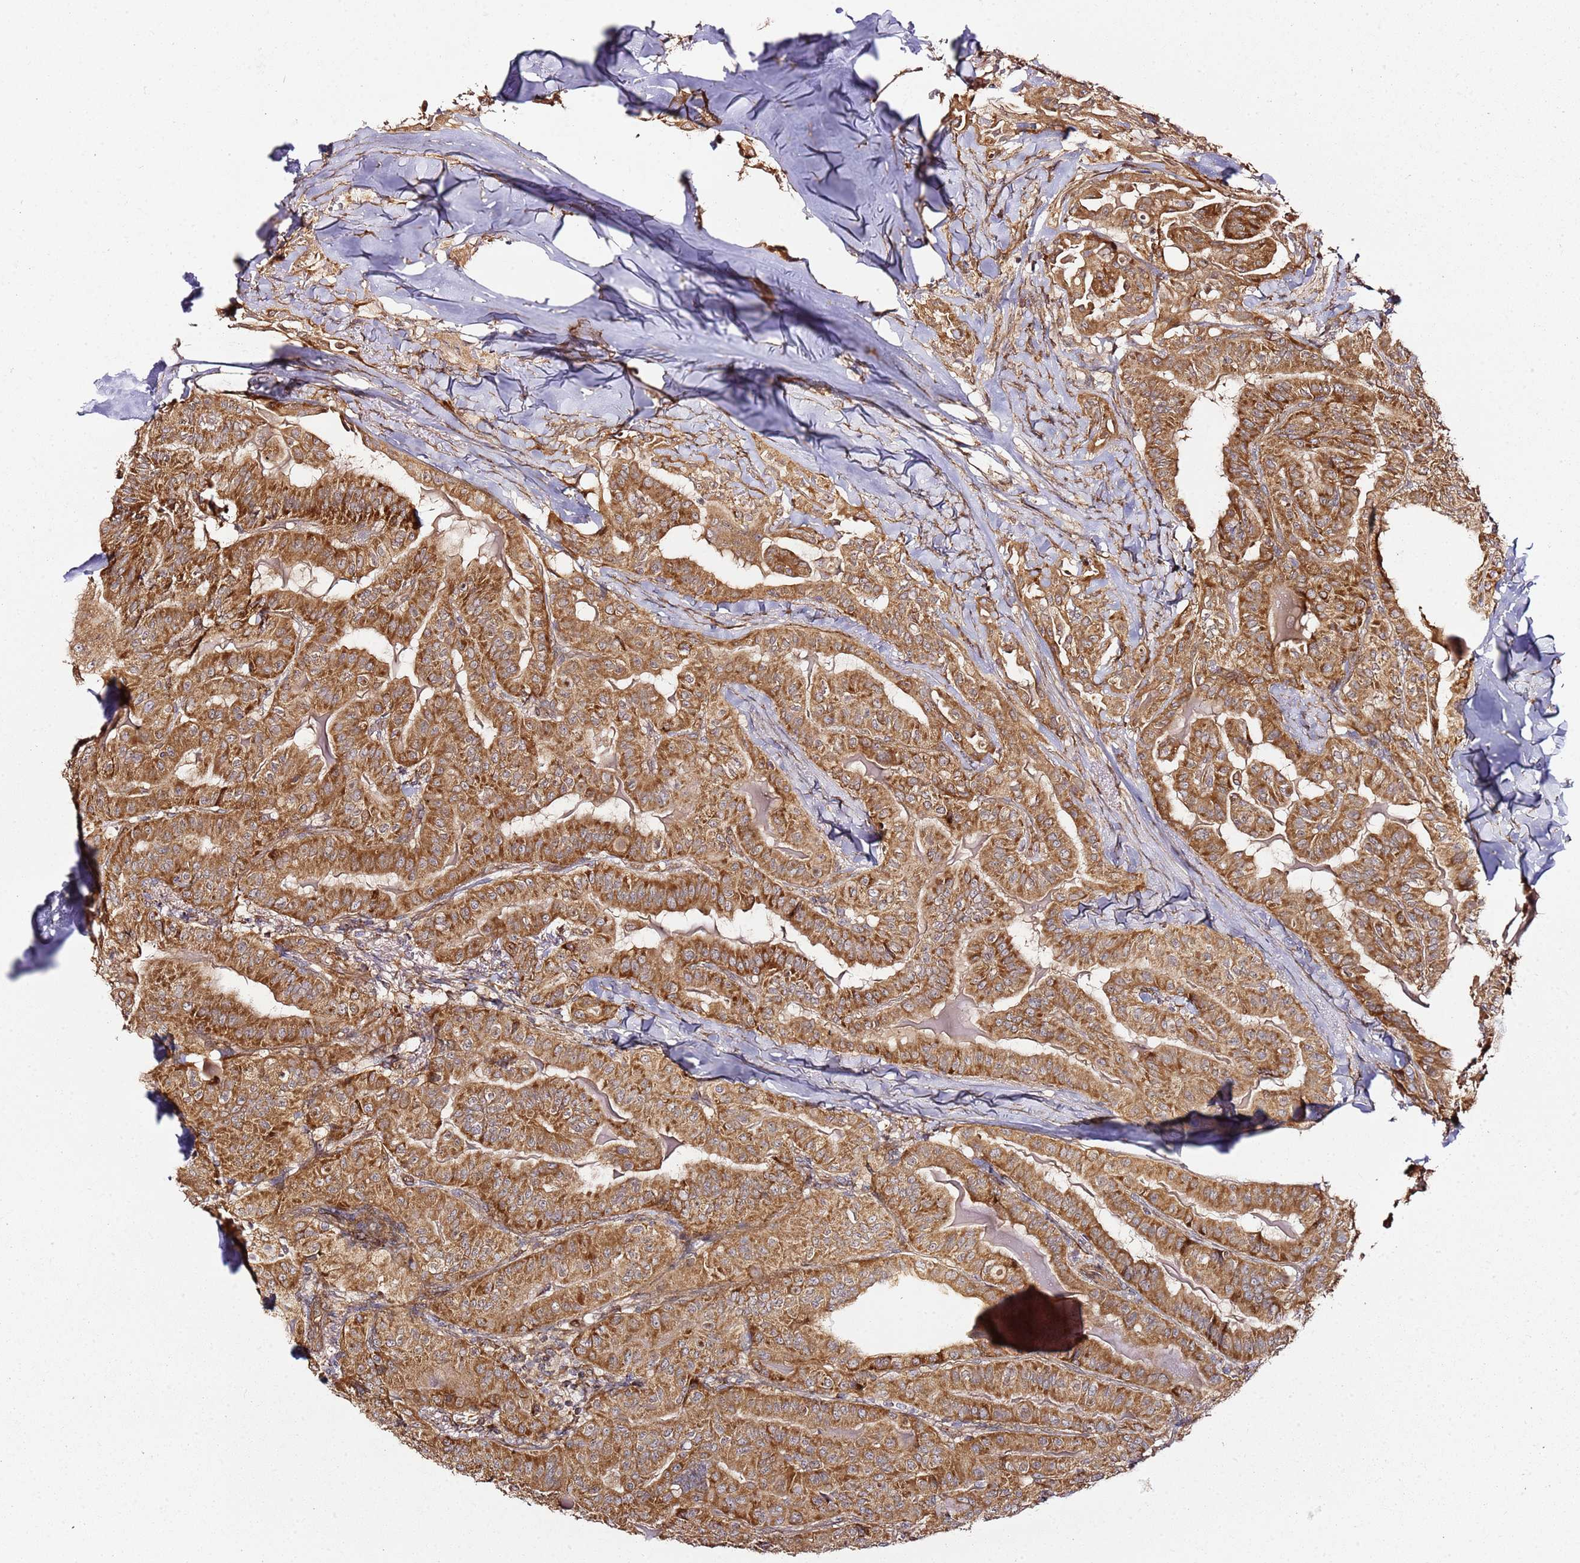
{"staining": {"intensity": "strong", "quantity": ">75%", "location": "cytoplasmic/membranous"}, "tissue": "thyroid cancer", "cell_type": "Tumor cells", "image_type": "cancer", "snomed": [{"axis": "morphology", "description": "Papillary adenocarcinoma, NOS"}, {"axis": "topography", "description": "Thyroid gland"}], "caption": "Papillary adenocarcinoma (thyroid) tissue reveals strong cytoplasmic/membranous expression in about >75% of tumor cells, visualized by immunohistochemistry.", "gene": "TM2D2", "patient": {"sex": "female", "age": 68}}